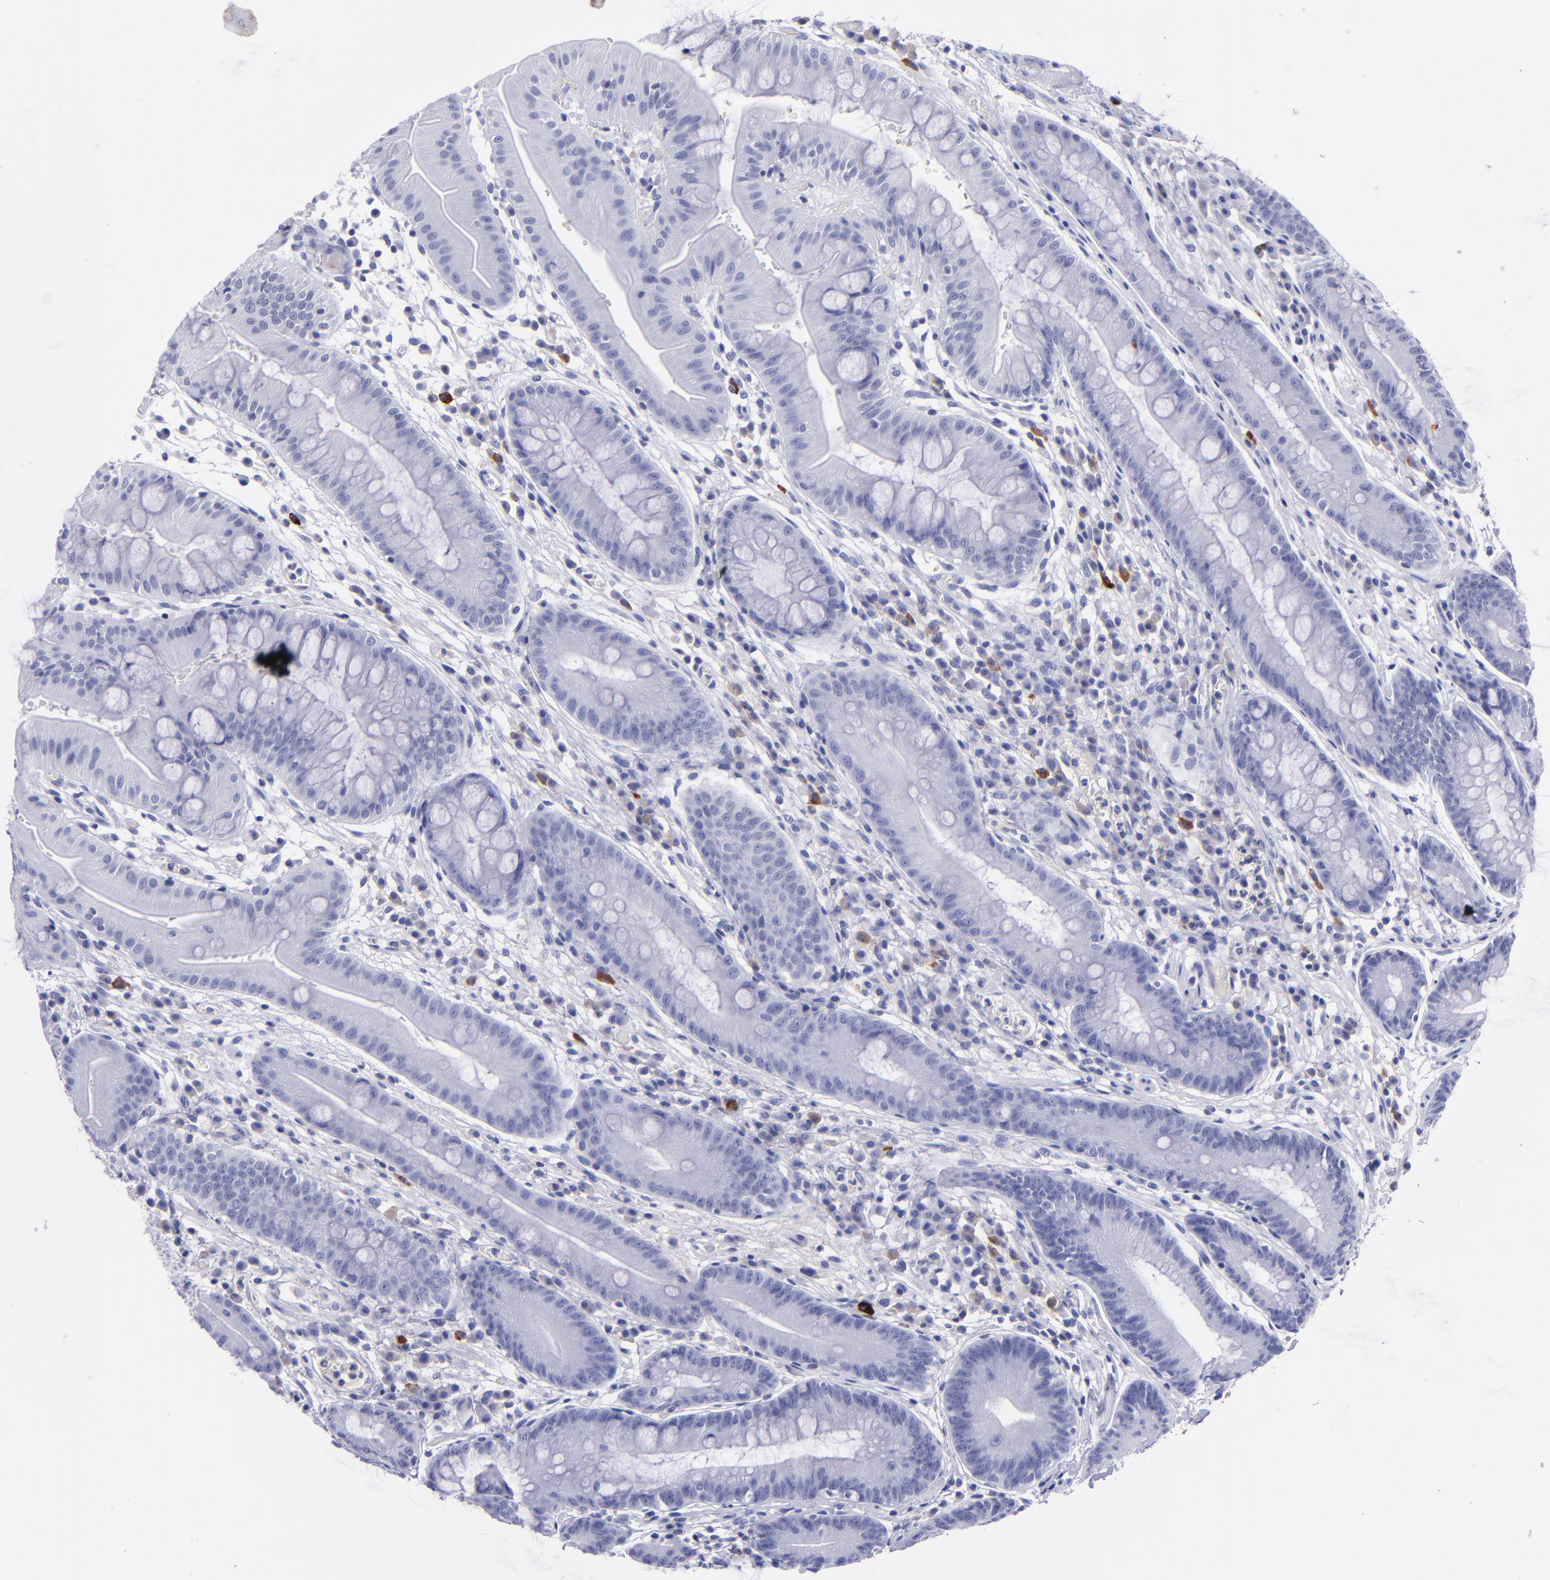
{"staining": {"intensity": "negative", "quantity": "none", "location": "none"}, "tissue": "stomach", "cell_type": "Glandular cells", "image_type": "normal", "snomed": [{"axis": "morphology", "description": "Normal tissue, NOS"}, {"axis": "morphology", "description": "Inflammation, NOS"}, {"axis": "topography", "description": "Stomach, lower"}], "caption": "A micrograph of human stomach is negative for staining in glandular cells. (Stains: DAB immunohistochemistry (IHC) with hematoxylin counter stain, Microscopy: brightfield microscopy at high magnification).", "gene": "CD37", "patient": {"sex": "male", "age": 59}}